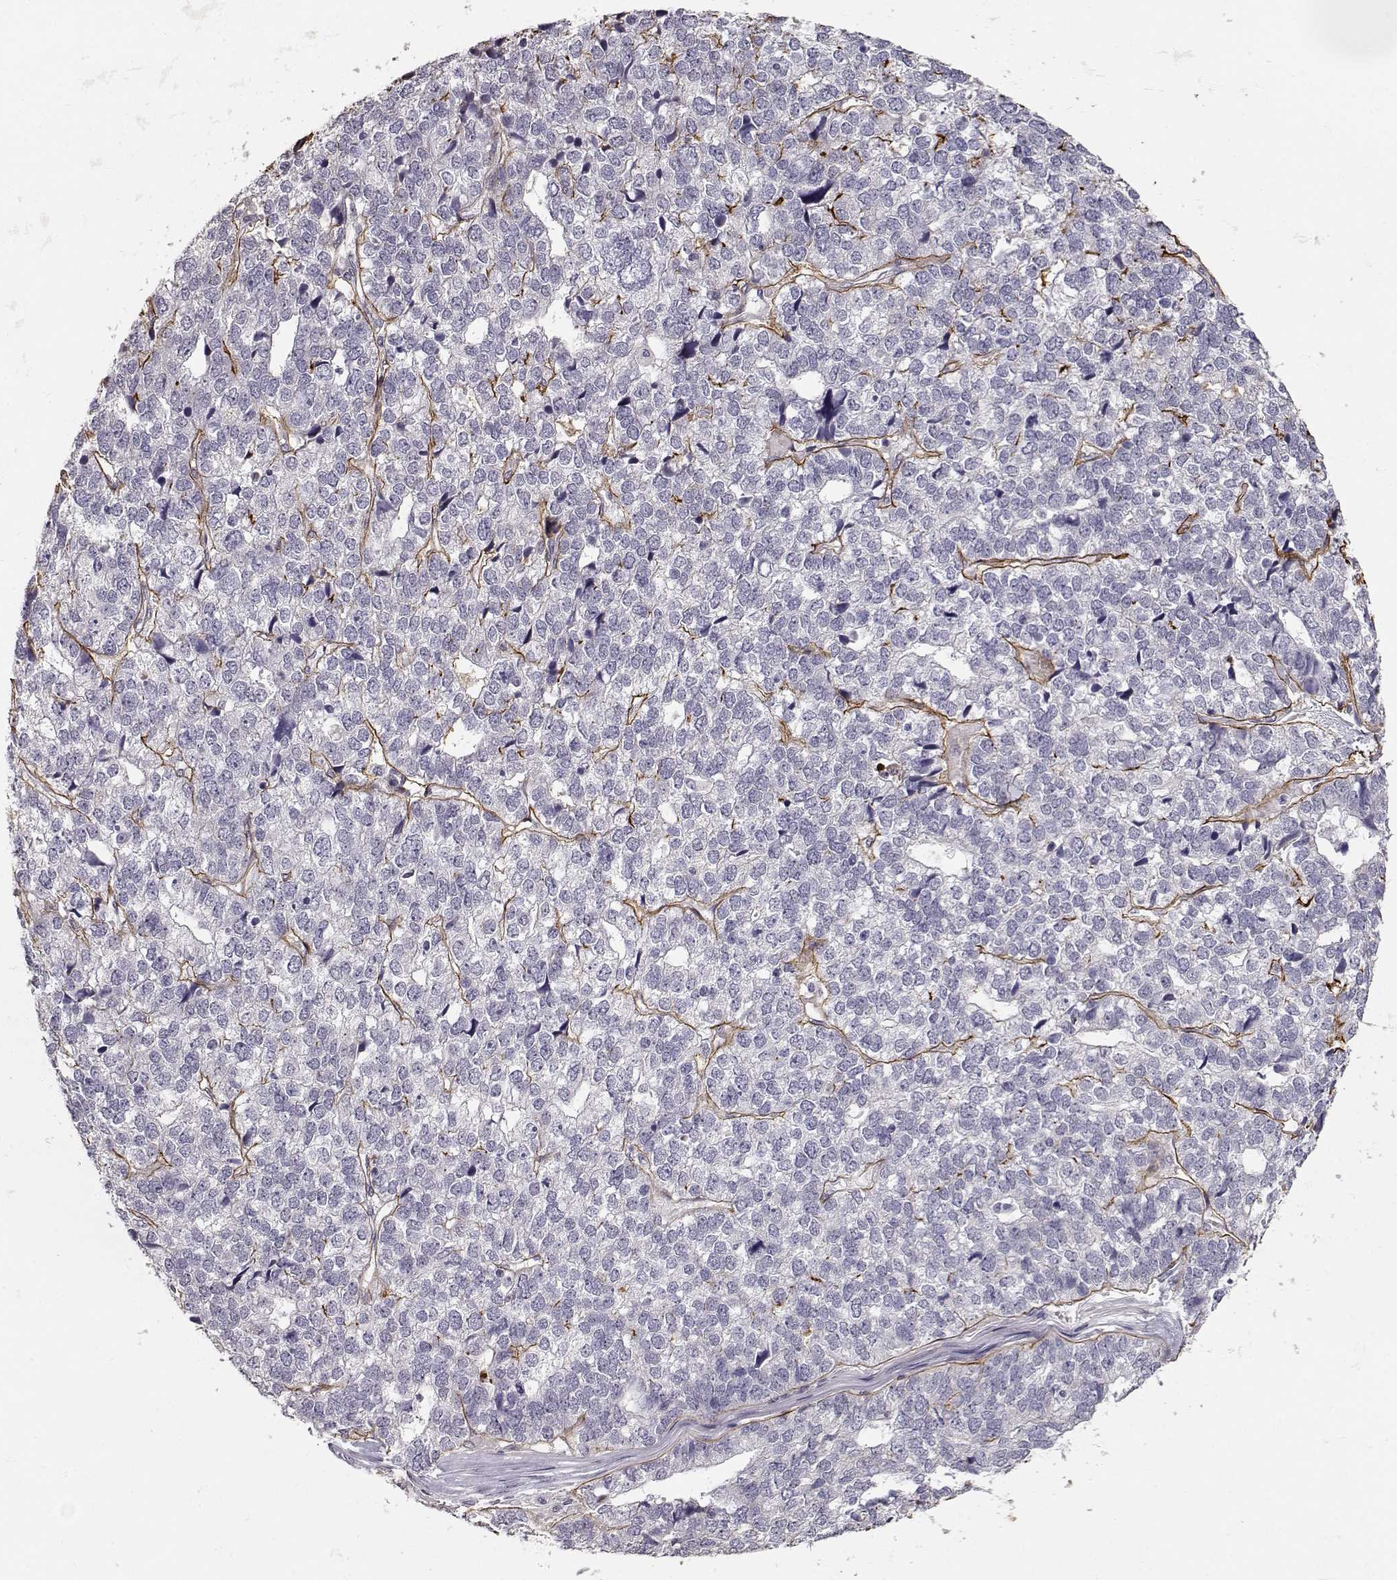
{"staining": {"intensity": "negative", "quantity": "none", "location": "none"}, "tissue": "stomach cancer", "cell_type": "Tumor cells", "image_type": "cancer", "snomed": [{"axis": "morphology", "description": "Adenocarcinoma, NOS"}, {"axis": "topography", "description": "Stomach"}], "caption": "This is an immunohistochemistry micrograph of stomach cancer. There is no staining in tumor cells.", "gene": "LAMA5", "patient": {"sex": "male", "age": 69}}